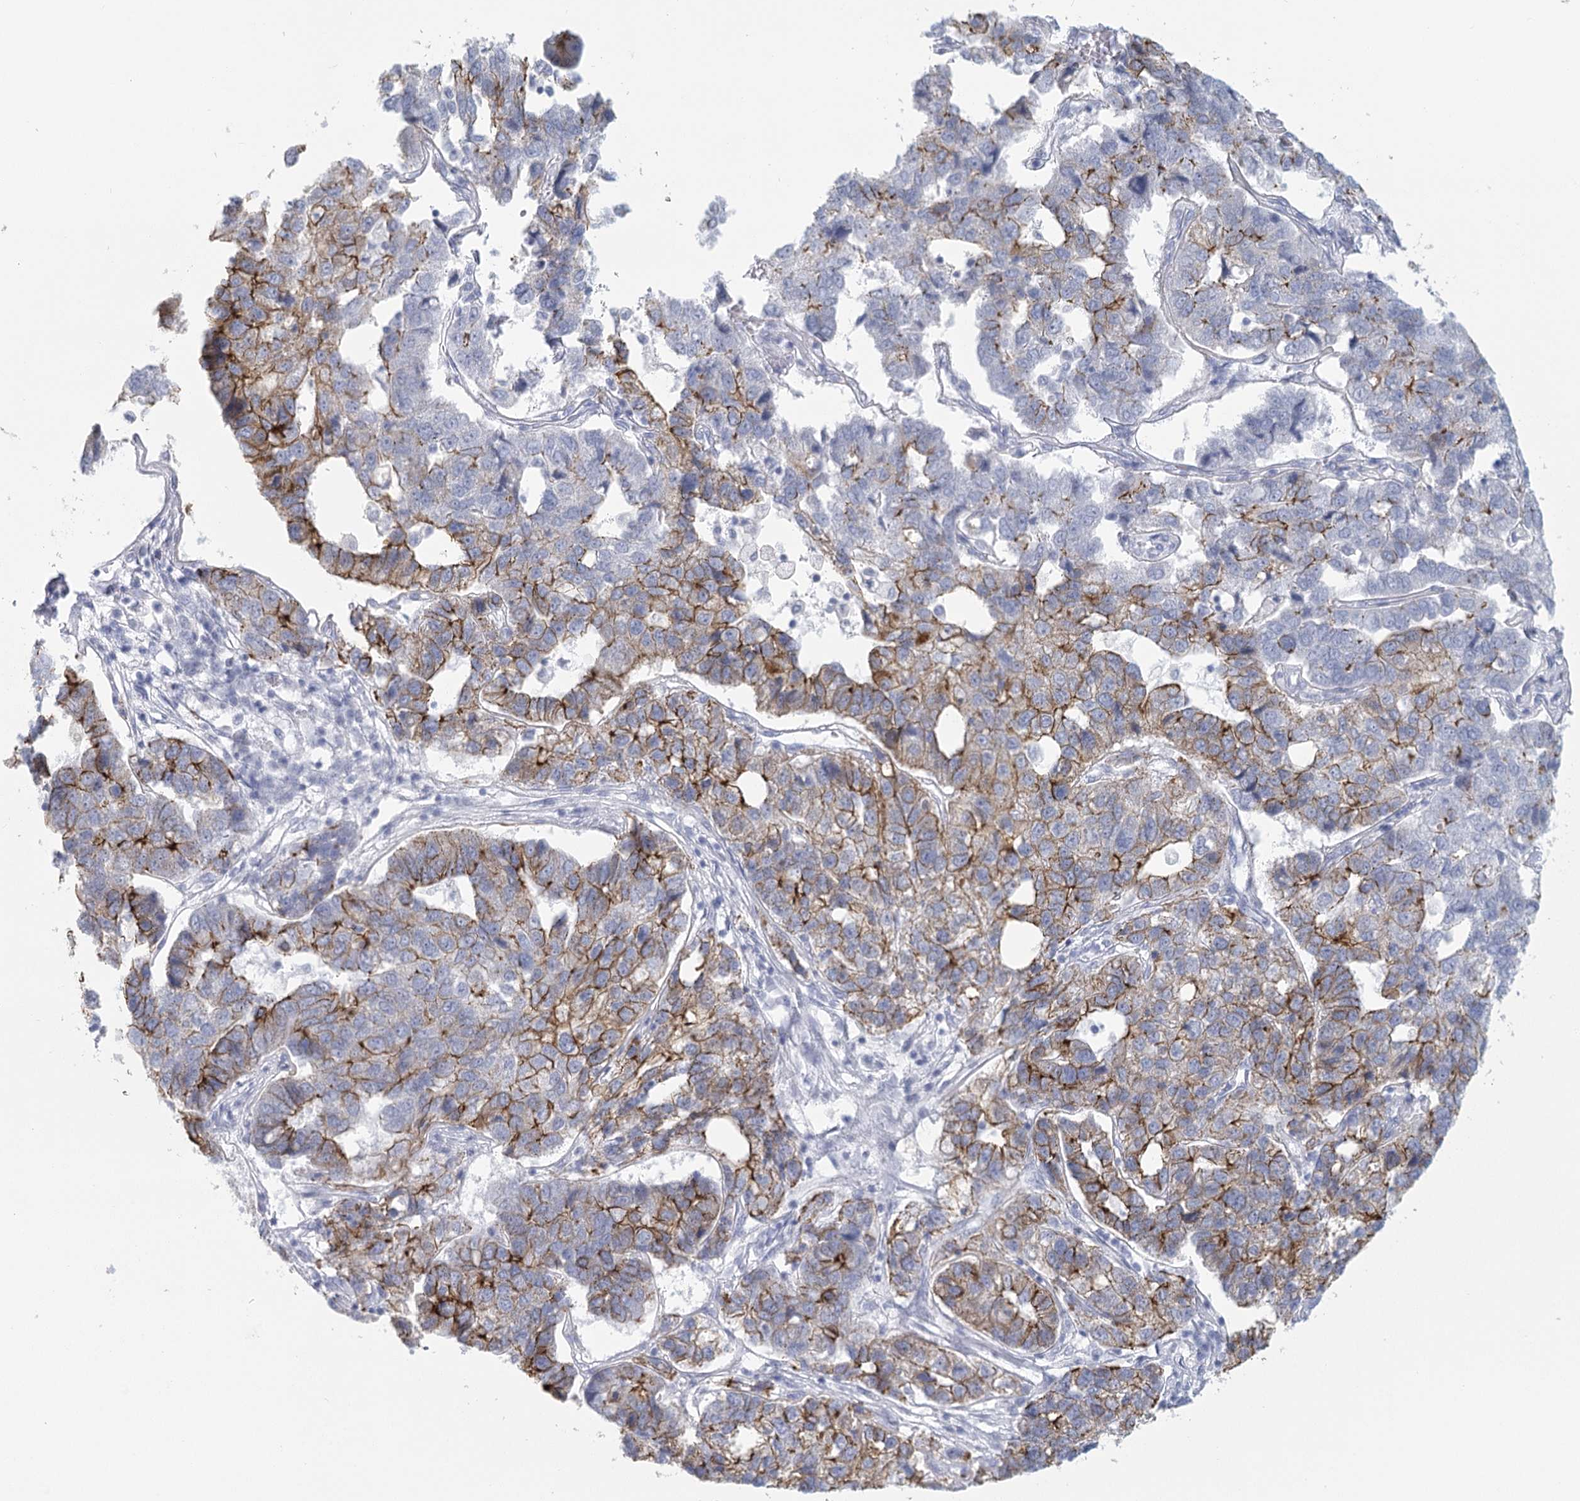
{"staining": {"intensity": "moderate", "quantity": "25%-75%", "location": "cytoplasmic/membranous"}, "tissue": "pancreatic cancer", "cell_type": "Tumor cells", "image_type": "cancer", "snomed": [{"axis": "morphology", "description": "Adenocarcinoma, NOS"}, {"axis": "topography", "description": "Pancreas"}], "caption": "This histopathology image shows IHC staining of pancreatic cancer, with medium moderate cytoplasmic/membranous expression in approximately 25%-75% of tumor cells.", "gene": "WNT8B", "patient": {"sex": "female", "age": 61}}